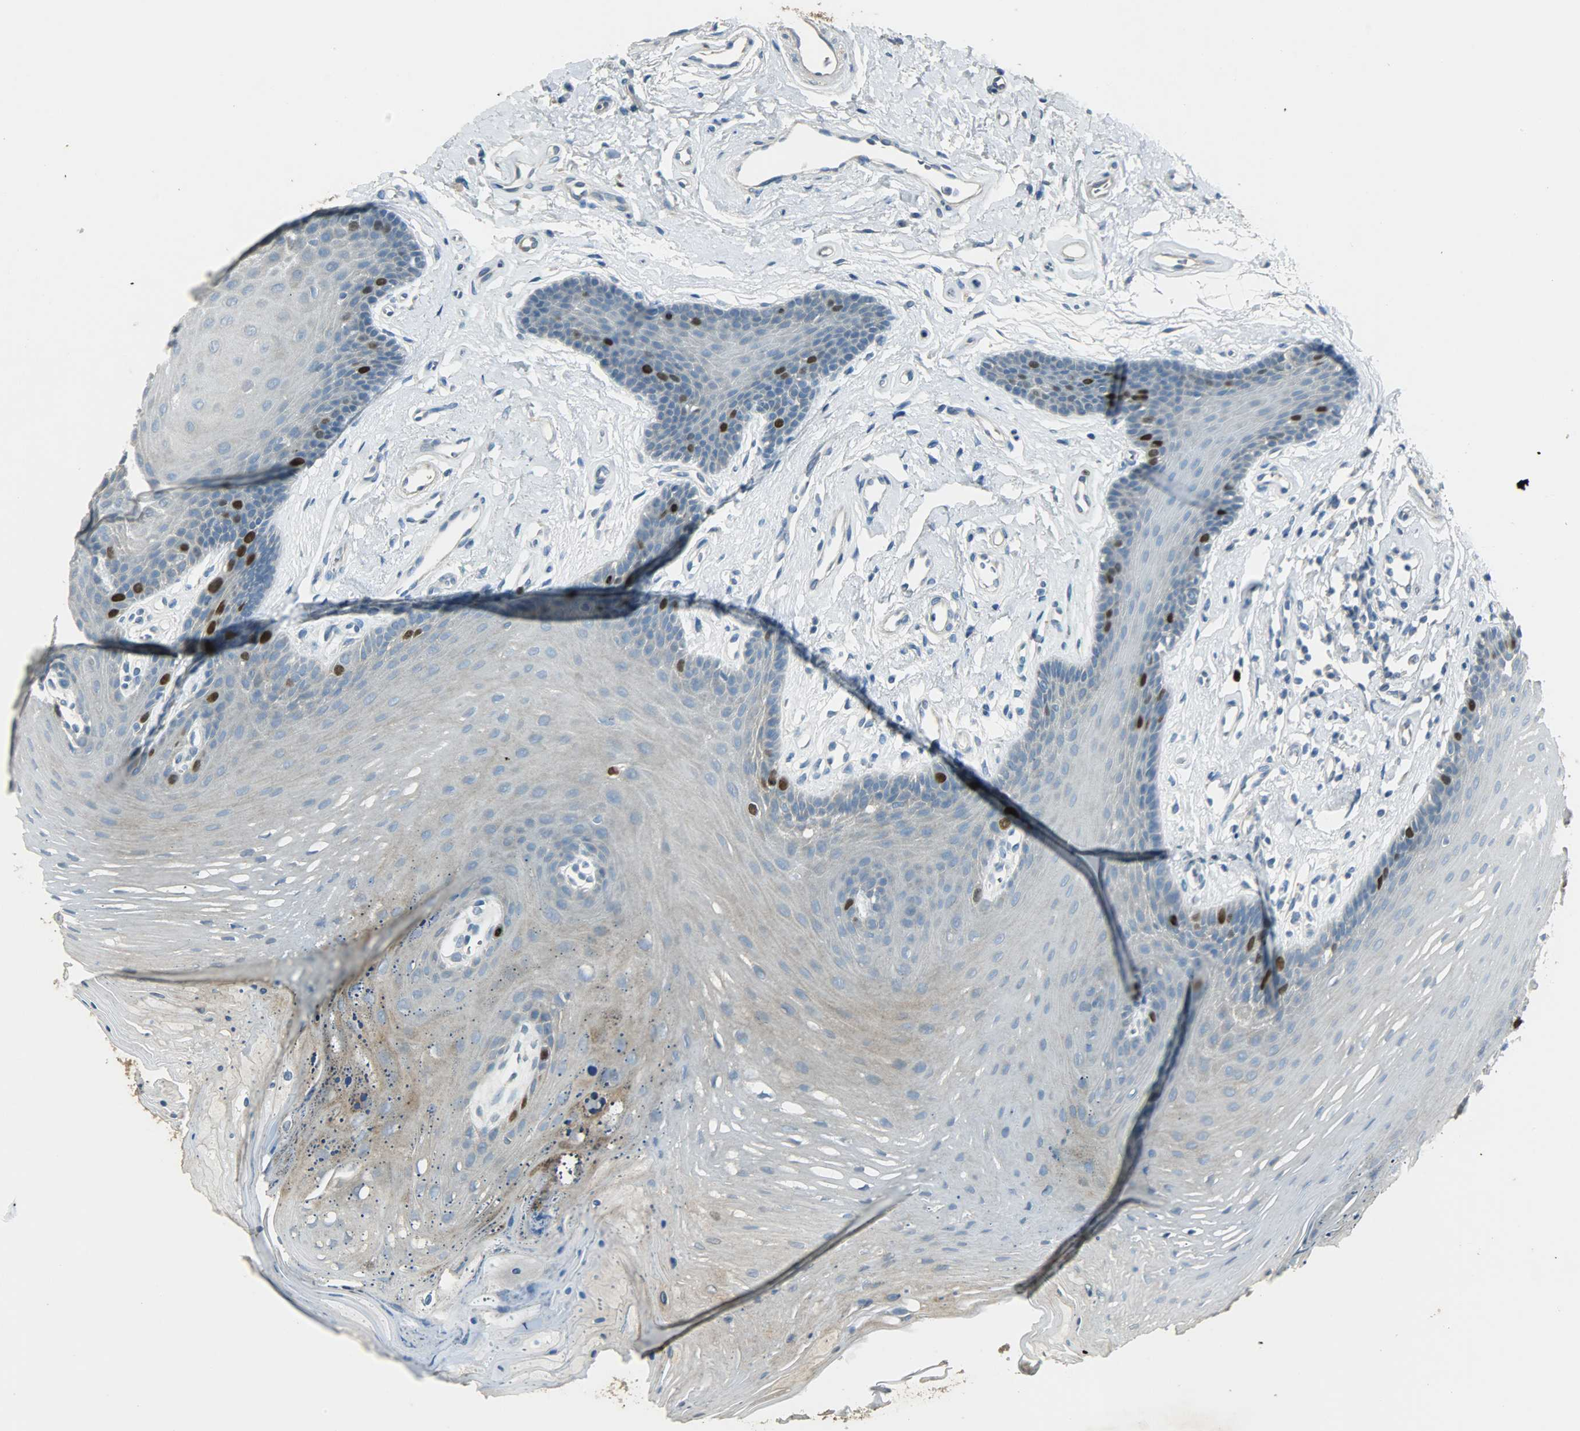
{"staining": {"intensity": "strong", "quantity": "<25%", "location": "cytoplasmic/membranous,nuclear"}, "tissue": "oral mucosa", "cell_type": "Squamous epithelial cells", "image_type": "normal", "snomed": [{"axis": "morphology", "description": "Normal tissue, NOS"}, {"axis": "topography", "description": "Oral tissue"}], "caption": "Squamous epithelial cells display medium levels of strong cytoplasmic/membranous,nuclear staining in approximately <25% of cells in normal human oral mucosa.", "gene": "TPX2", "patient": {"sex": "male", "age": 62}}